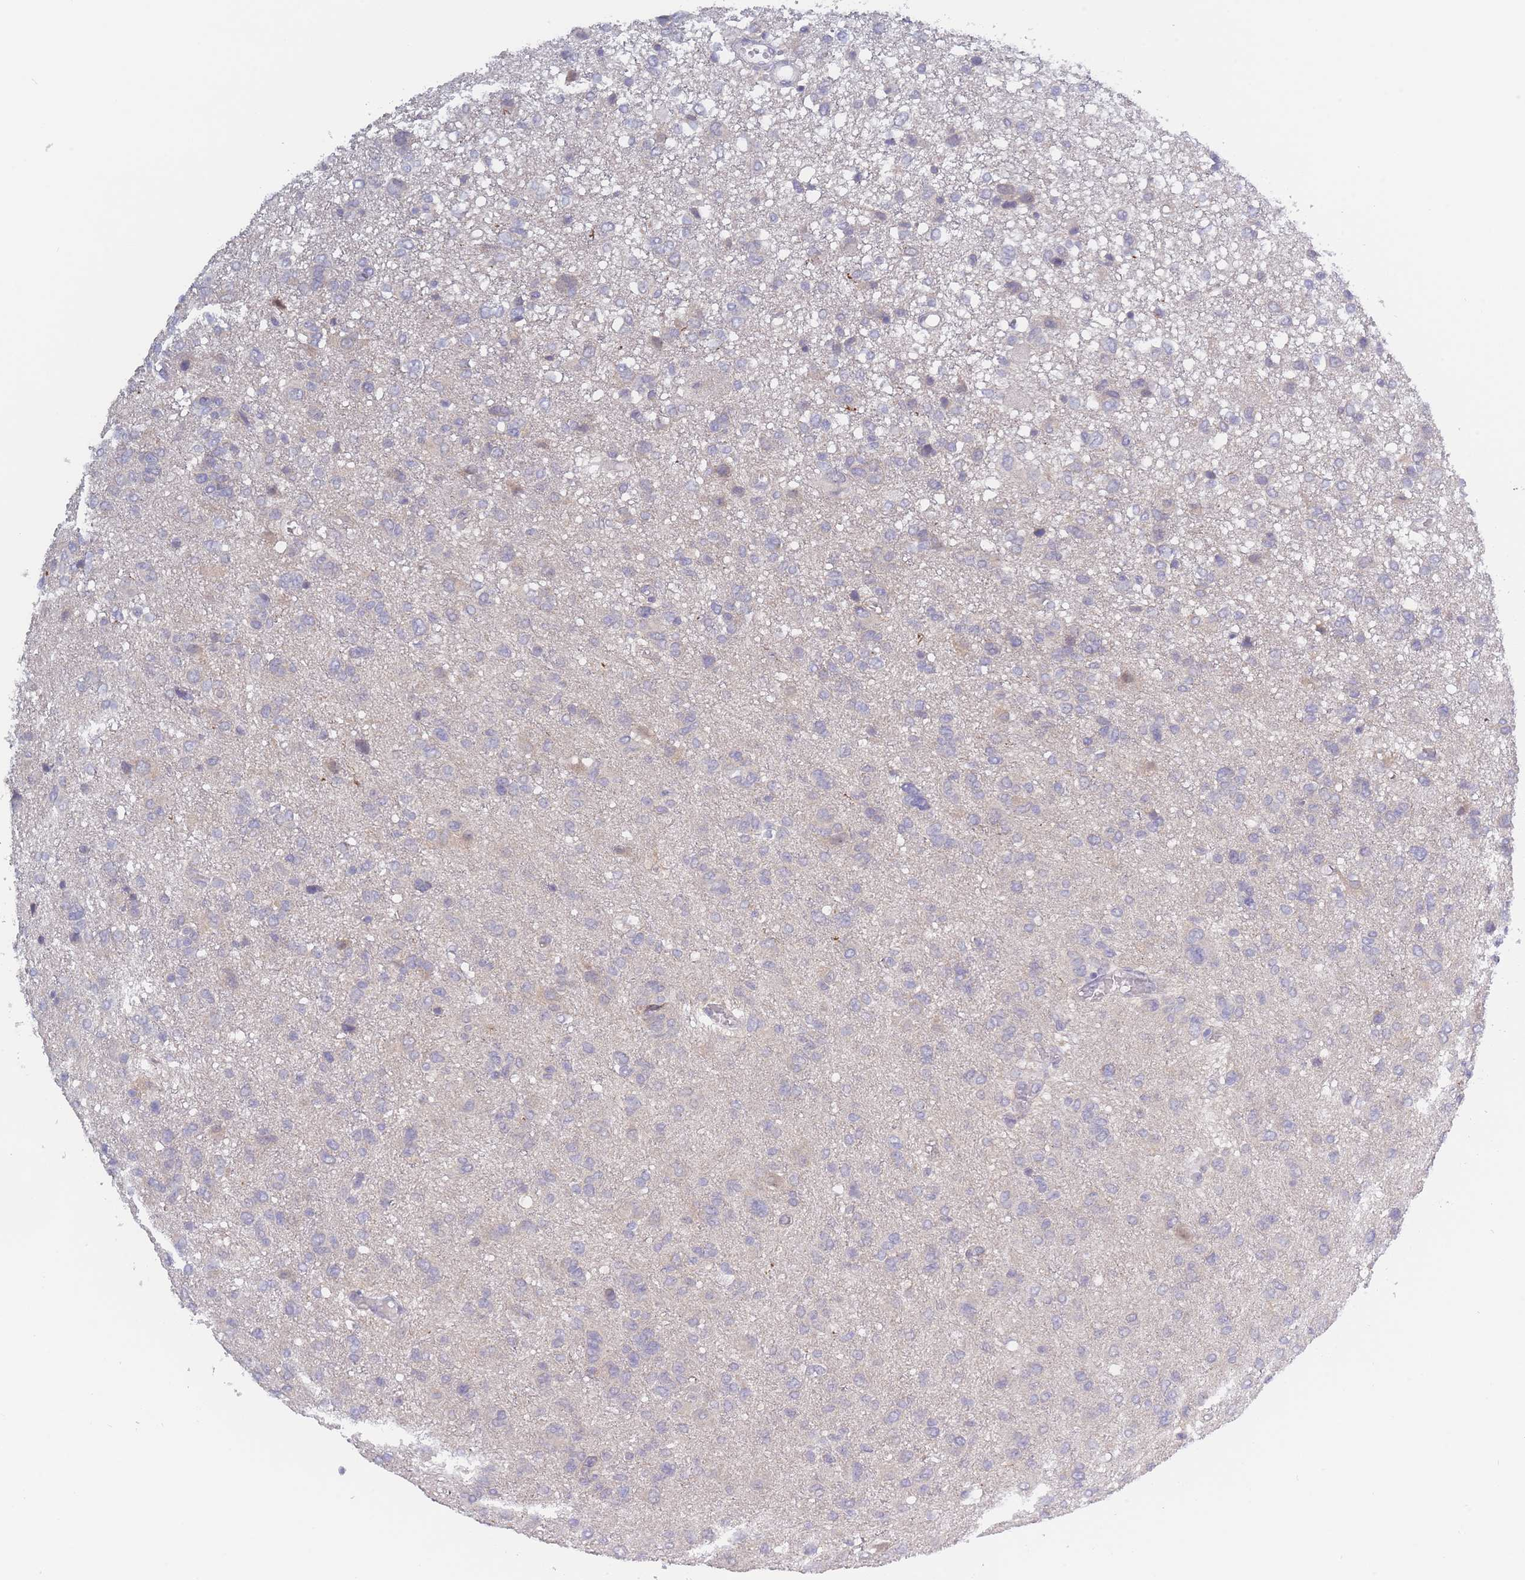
{"staining": {"intensity": "negative", "quantity": "none", "location": "none"}, "tissue": "glioma", "cell_type": "Tumor cells", "image_type": "cancer", "snomed": [{"axis": "morphology", "description": "Glioma, malignant, High grade"}, {"axis": "topography", "description": "Brain"}], "caption": "The IHC micrograph has no significant expression in tumor cells of malignant high-grade glioma tissue. (Stains: DAB IHC with hematoxylin counter stain, Microscopy: brightfield microscopy at high magnification).", "gene": "FAM227B", "patient": {"sex": "female", "age": 59}}